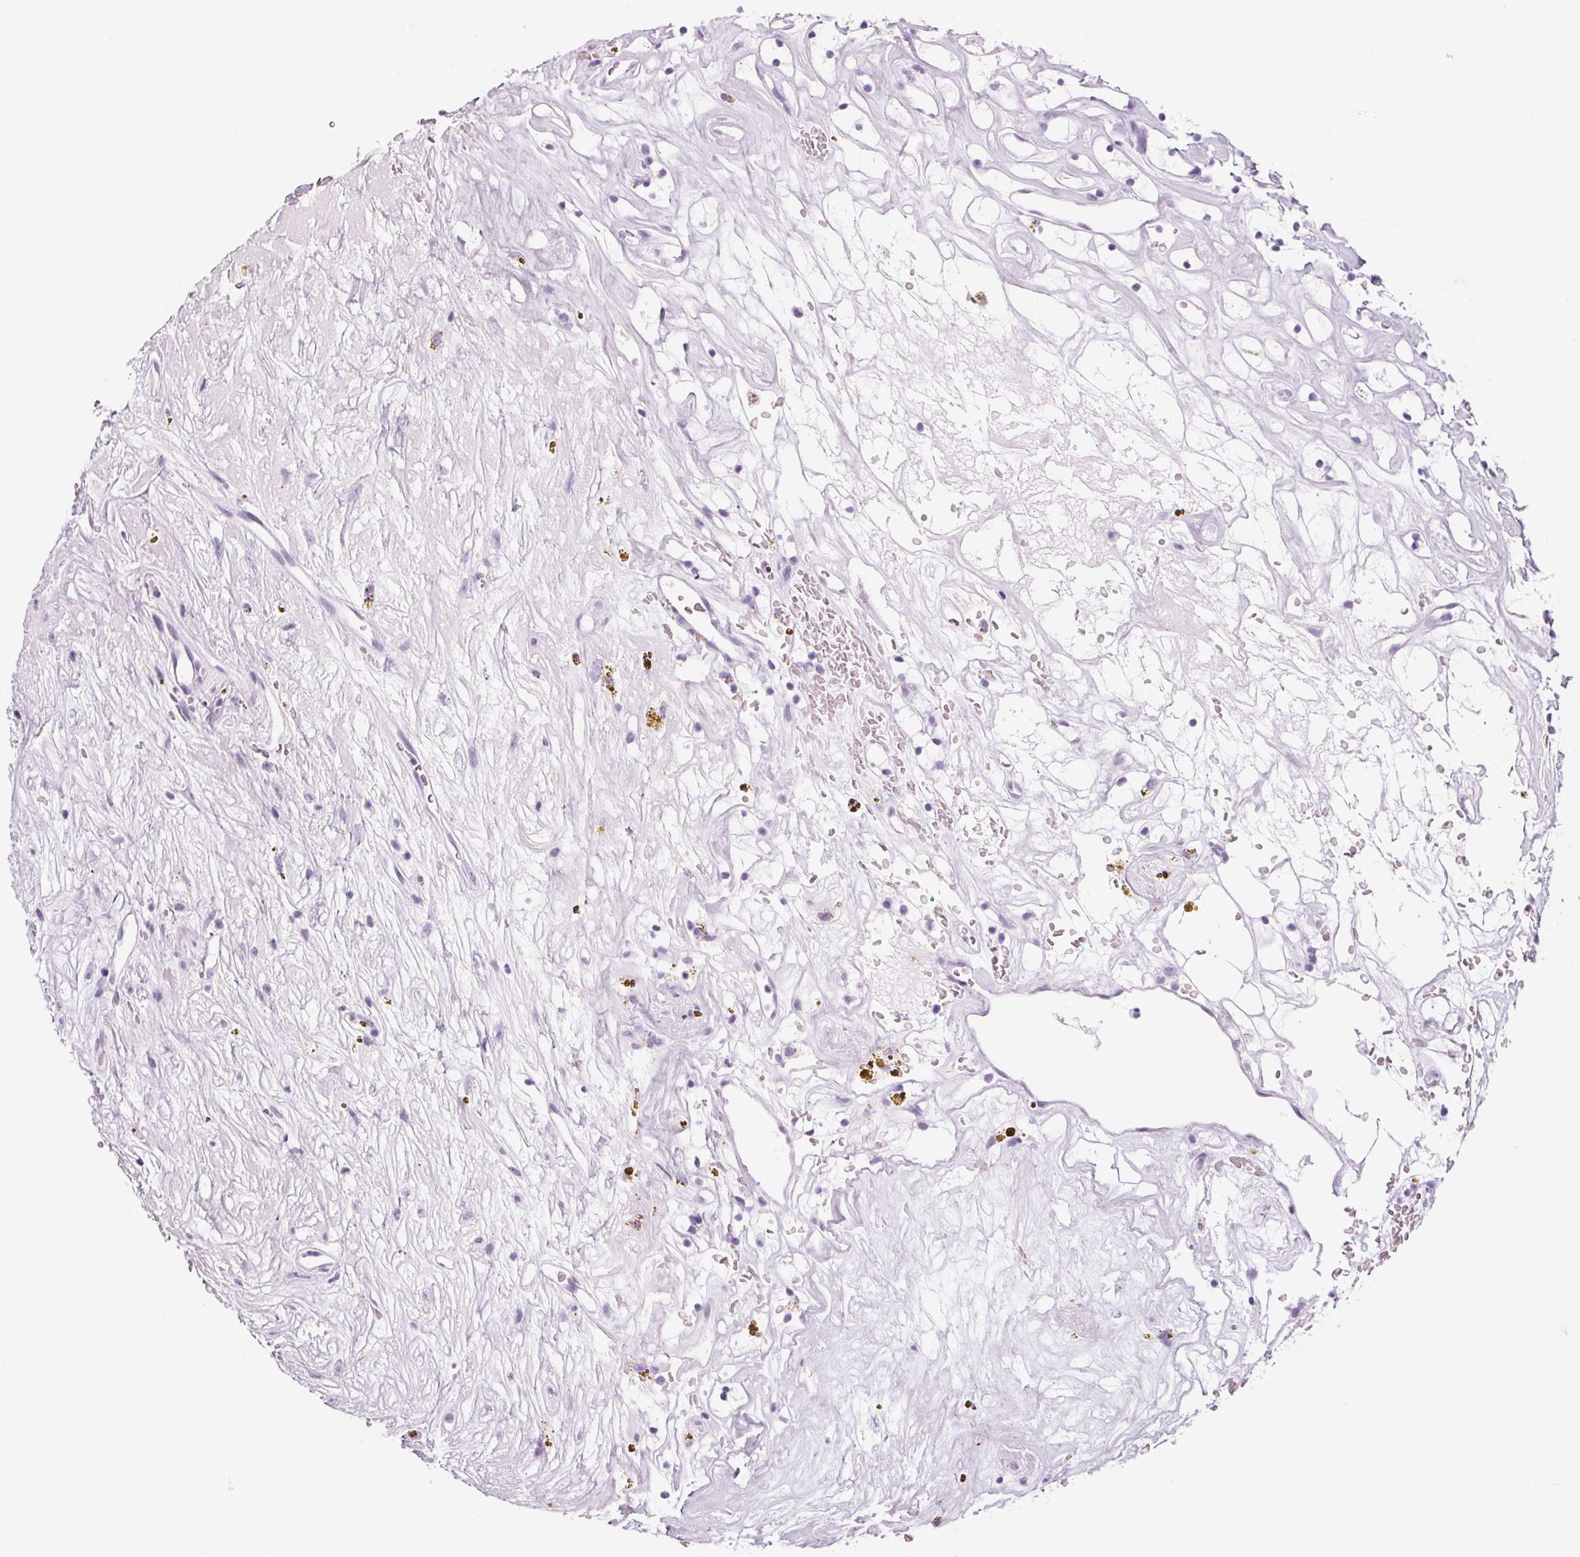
{"staining": {"intensity": "negative", "quantity": "none", "location": "none"}, "tissue": "renal cancer", "cell_type": "Tumor cells", "image_type": "cancer", "snomed": [{"axis": "morphology", "description": "Adenocarcinoma, NOS"}, {"axis": "topography", "description": "Kidney"}], "caption": "Renal cancer was stained to show a protein in brown. There is no significant expression in tumor cells.", "gene": "ADAM20", "patient": {"sex": "female", "age": 64}}